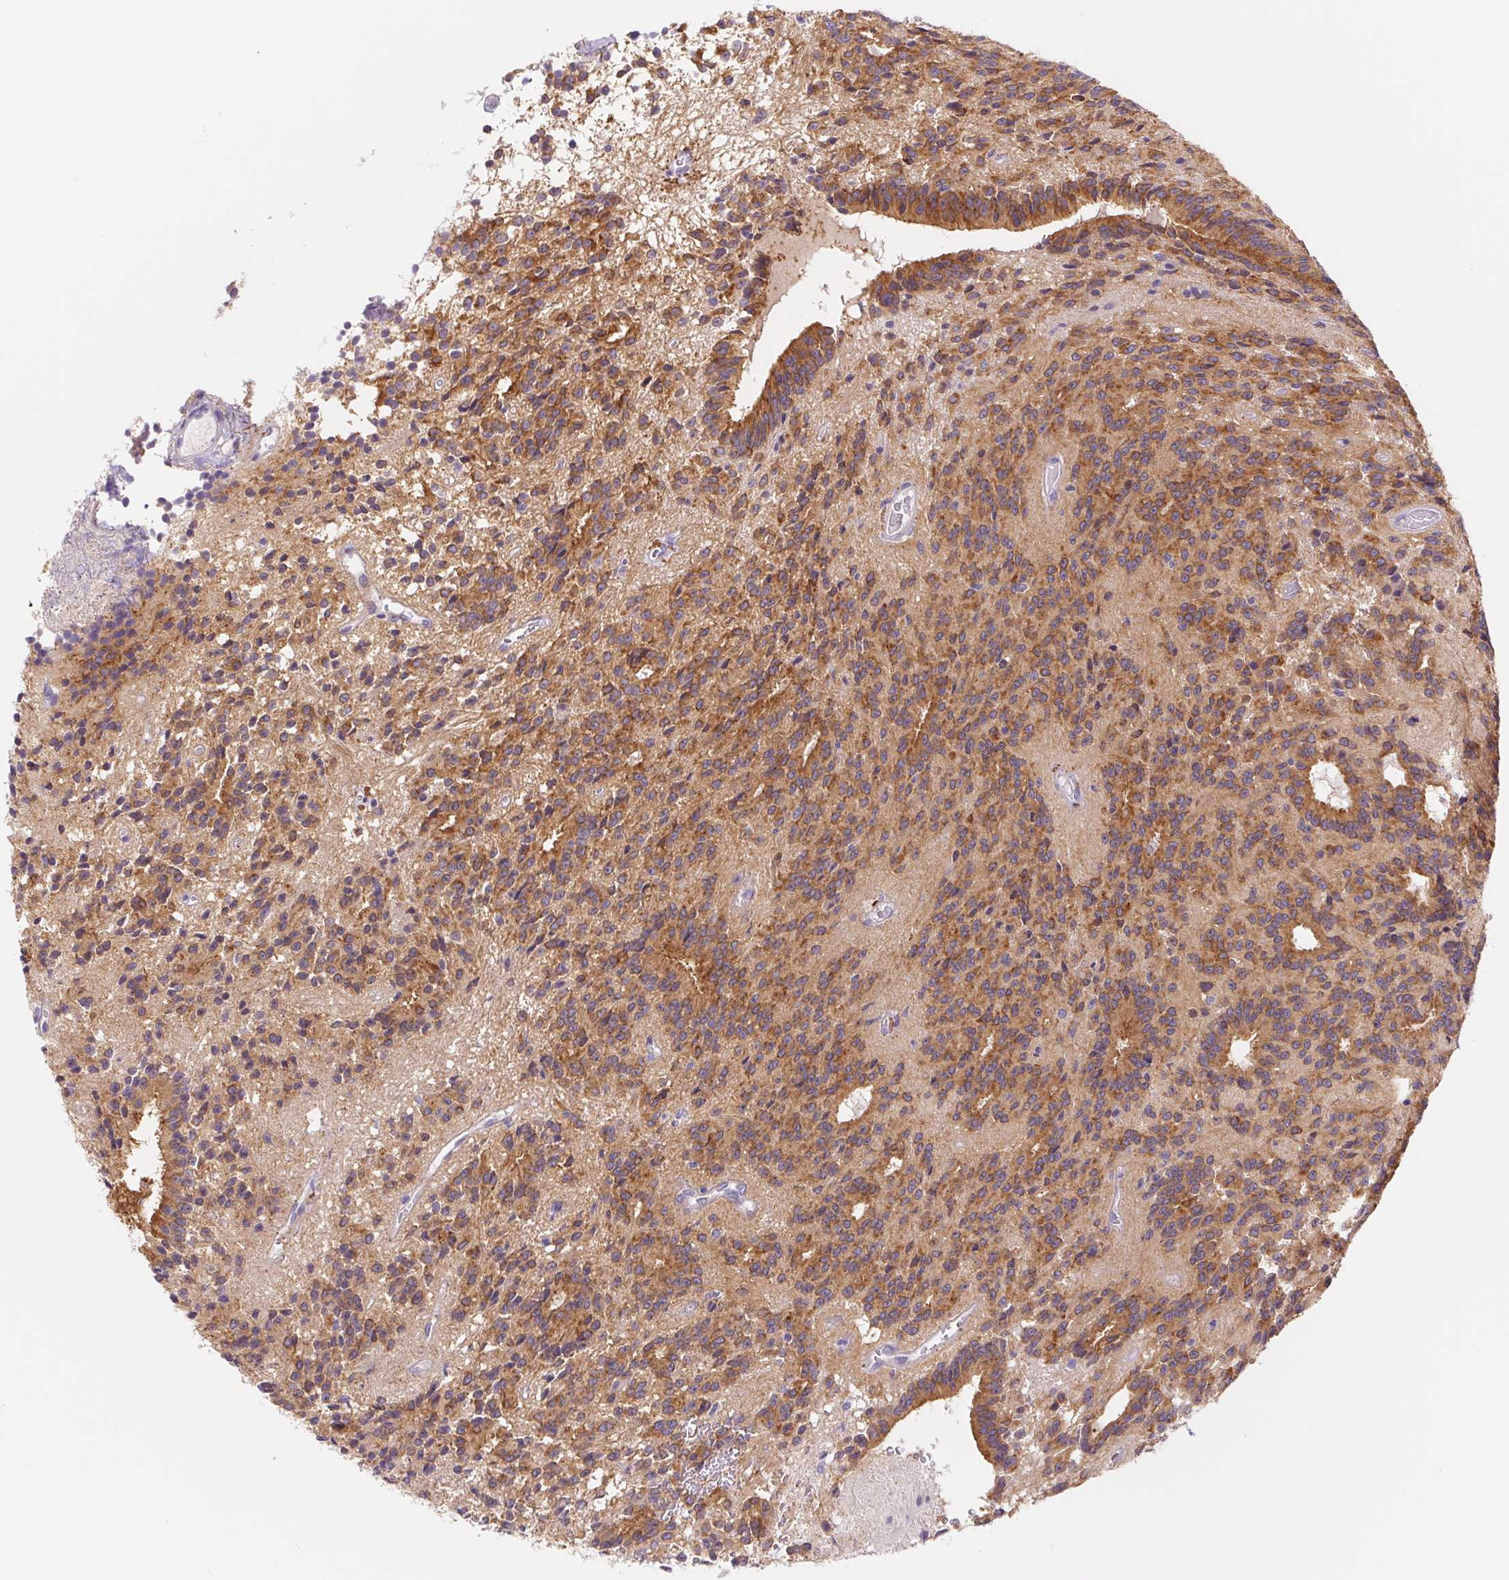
{"staining": {"intensity": "moderate", "quantity": ">75%", "location": "cytoplasmic/membranous"}, "tissue": "glioma", "cell_type": "Tumor cells", "image_type": "cancer", "snomed": [{"axis": "morphology", "description": "Glioma, malignant, Low grade"}, {"axis": "topography", "description": "Brain"}], "caption": "This micrograph displays IHC staining of glioma, with medium moderate cytoplasmic/membranous positivity in about >75% of tumor cells.", "gene": "DYNC2LI1", "patient": {"sex": "male", "age": 31}}